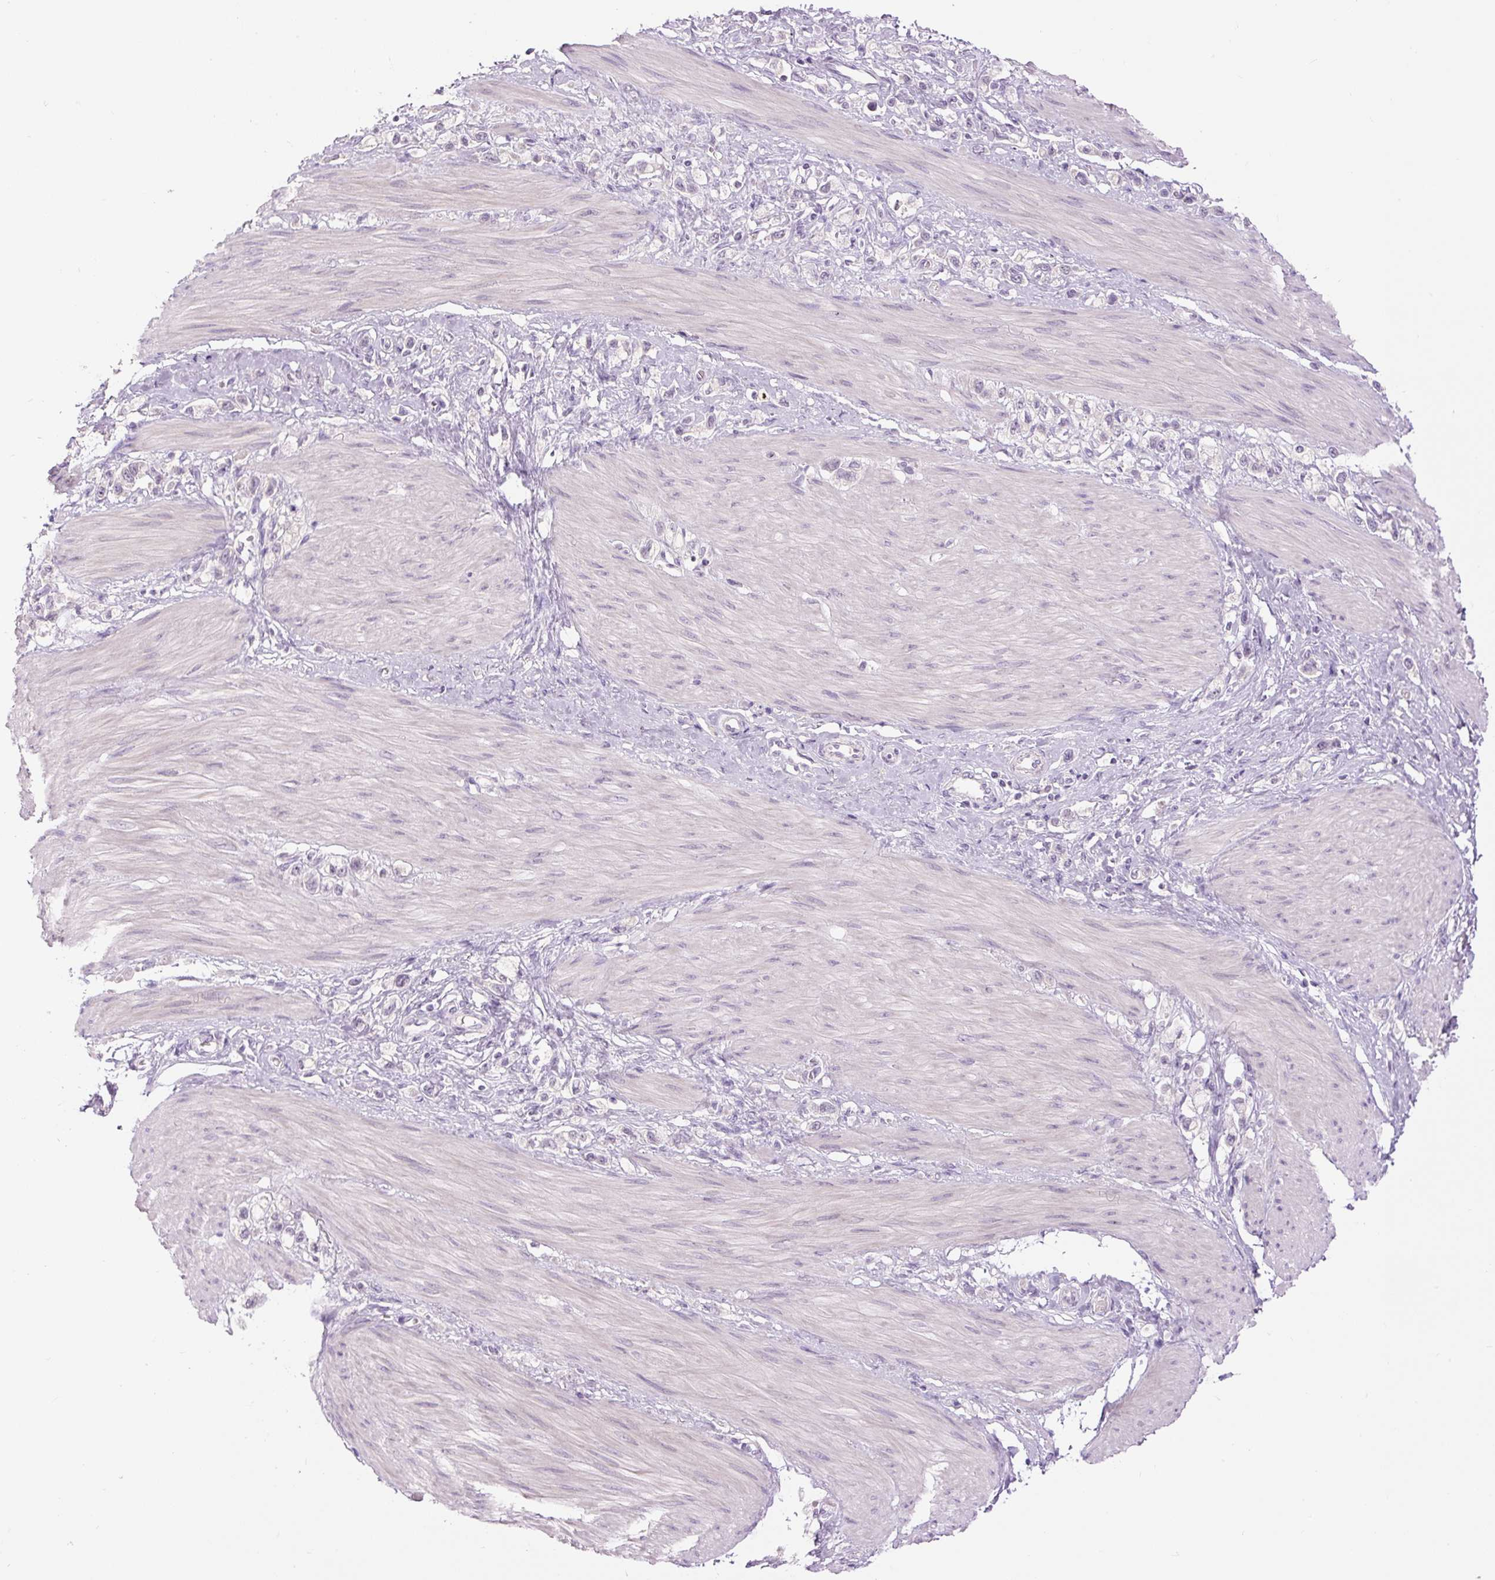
{"staining": {"intensity": "negative", "quantity": "none", "location": "none"}, "tissue": "stomach cancer", "cell_type": "Tumor cells", "image_type": "cancer", "snomed": [{"axis": "morphology", "description": "Adenocarcinoma, NOS"}, {"axis": "topography", "description": "Stomach"}], "caption": "A high-resolution image shows IHC staining of stomach cancer, which reveals no significant positivity in tumor cells.", "gene": "FABP7", "patient": {"sex": "female", "age": 65}}